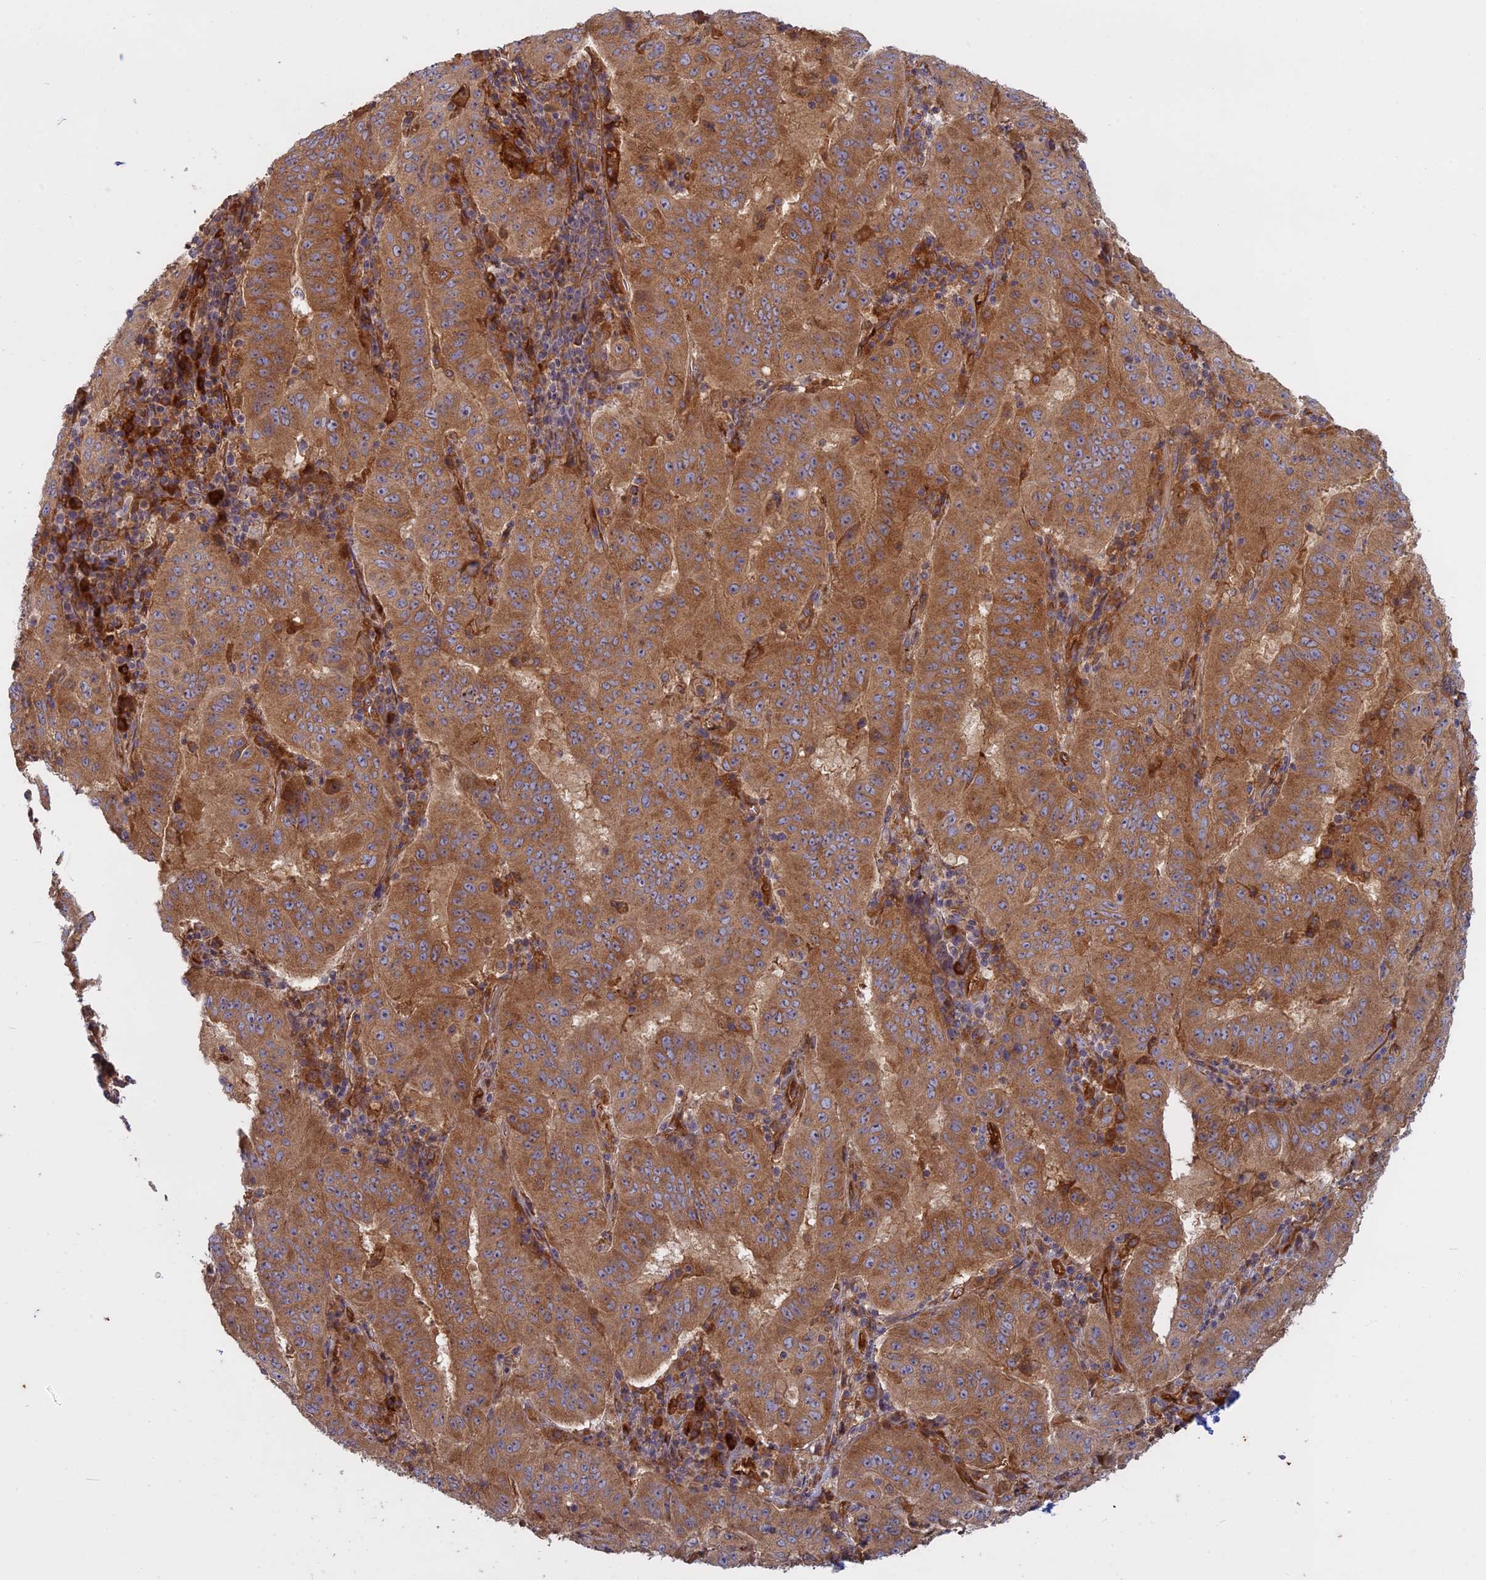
{"staining": {"intensity": "strong", "quantity": ">75%", "location": "cytoplasmic/membranous"}, "tissue": "pancreatic cancer", "cell_type": "Tumor cells", "image_type": "cancer", "snomed": [{"axis": "morphology", "description": "Adenocarcinoma, NOS"}, {"axis": "topography", "description": "Pancreas"}], "caption": "High-magnification brightfield microscopy of pancreatic cancer (adenocarcinoma) stained with DAB (3,3'-diaminobenzidine) (brown) and counterstained with hematoxylin (blue). tumor cells exhibit strong cytoplasmic/membranous positivity is identified in about>75% of cells.", "gene": "TMEM208", "patient": {"sex": "male", "age": 63}}